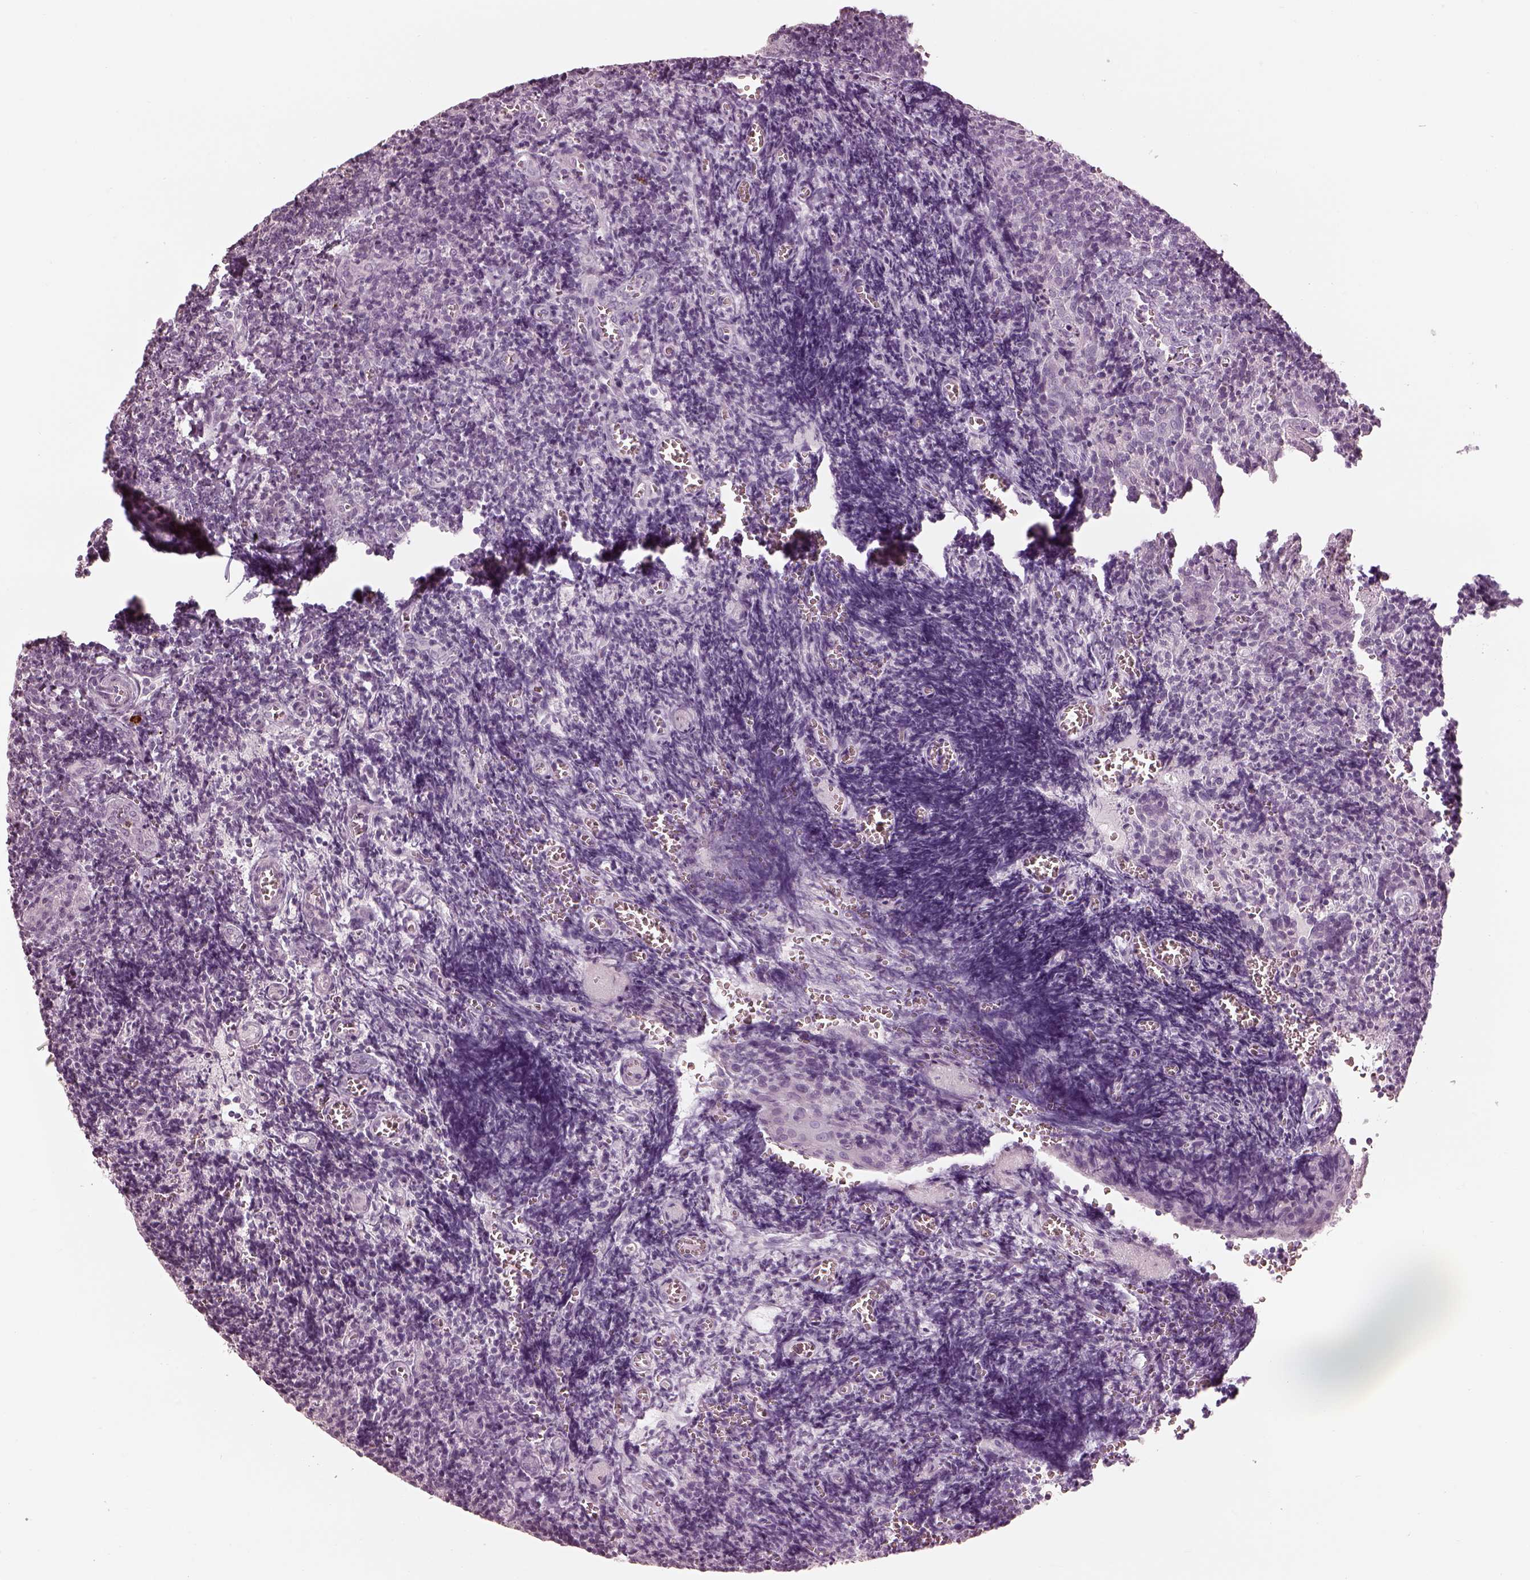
{"staining": {"intensity": "negative", "quantity": "none", "location": "none"}, "tissue": "tonsil", "cell_type": "Germinal center cells", "image_type": "normal", "snomed": [{"axis": "morphology", "description": "Normal tissue, NOS"}, {"axis": "morphology", "description": "Inflammation, NOS"}, {"axis": "topography", "description": "Tonsil"}], "caption": "This is an IHC histopathology image of normal tonsil. There is no expression in germinal center cells.", "gene": "RSPH9", "patient": {"sex": "female", "age": 31}}